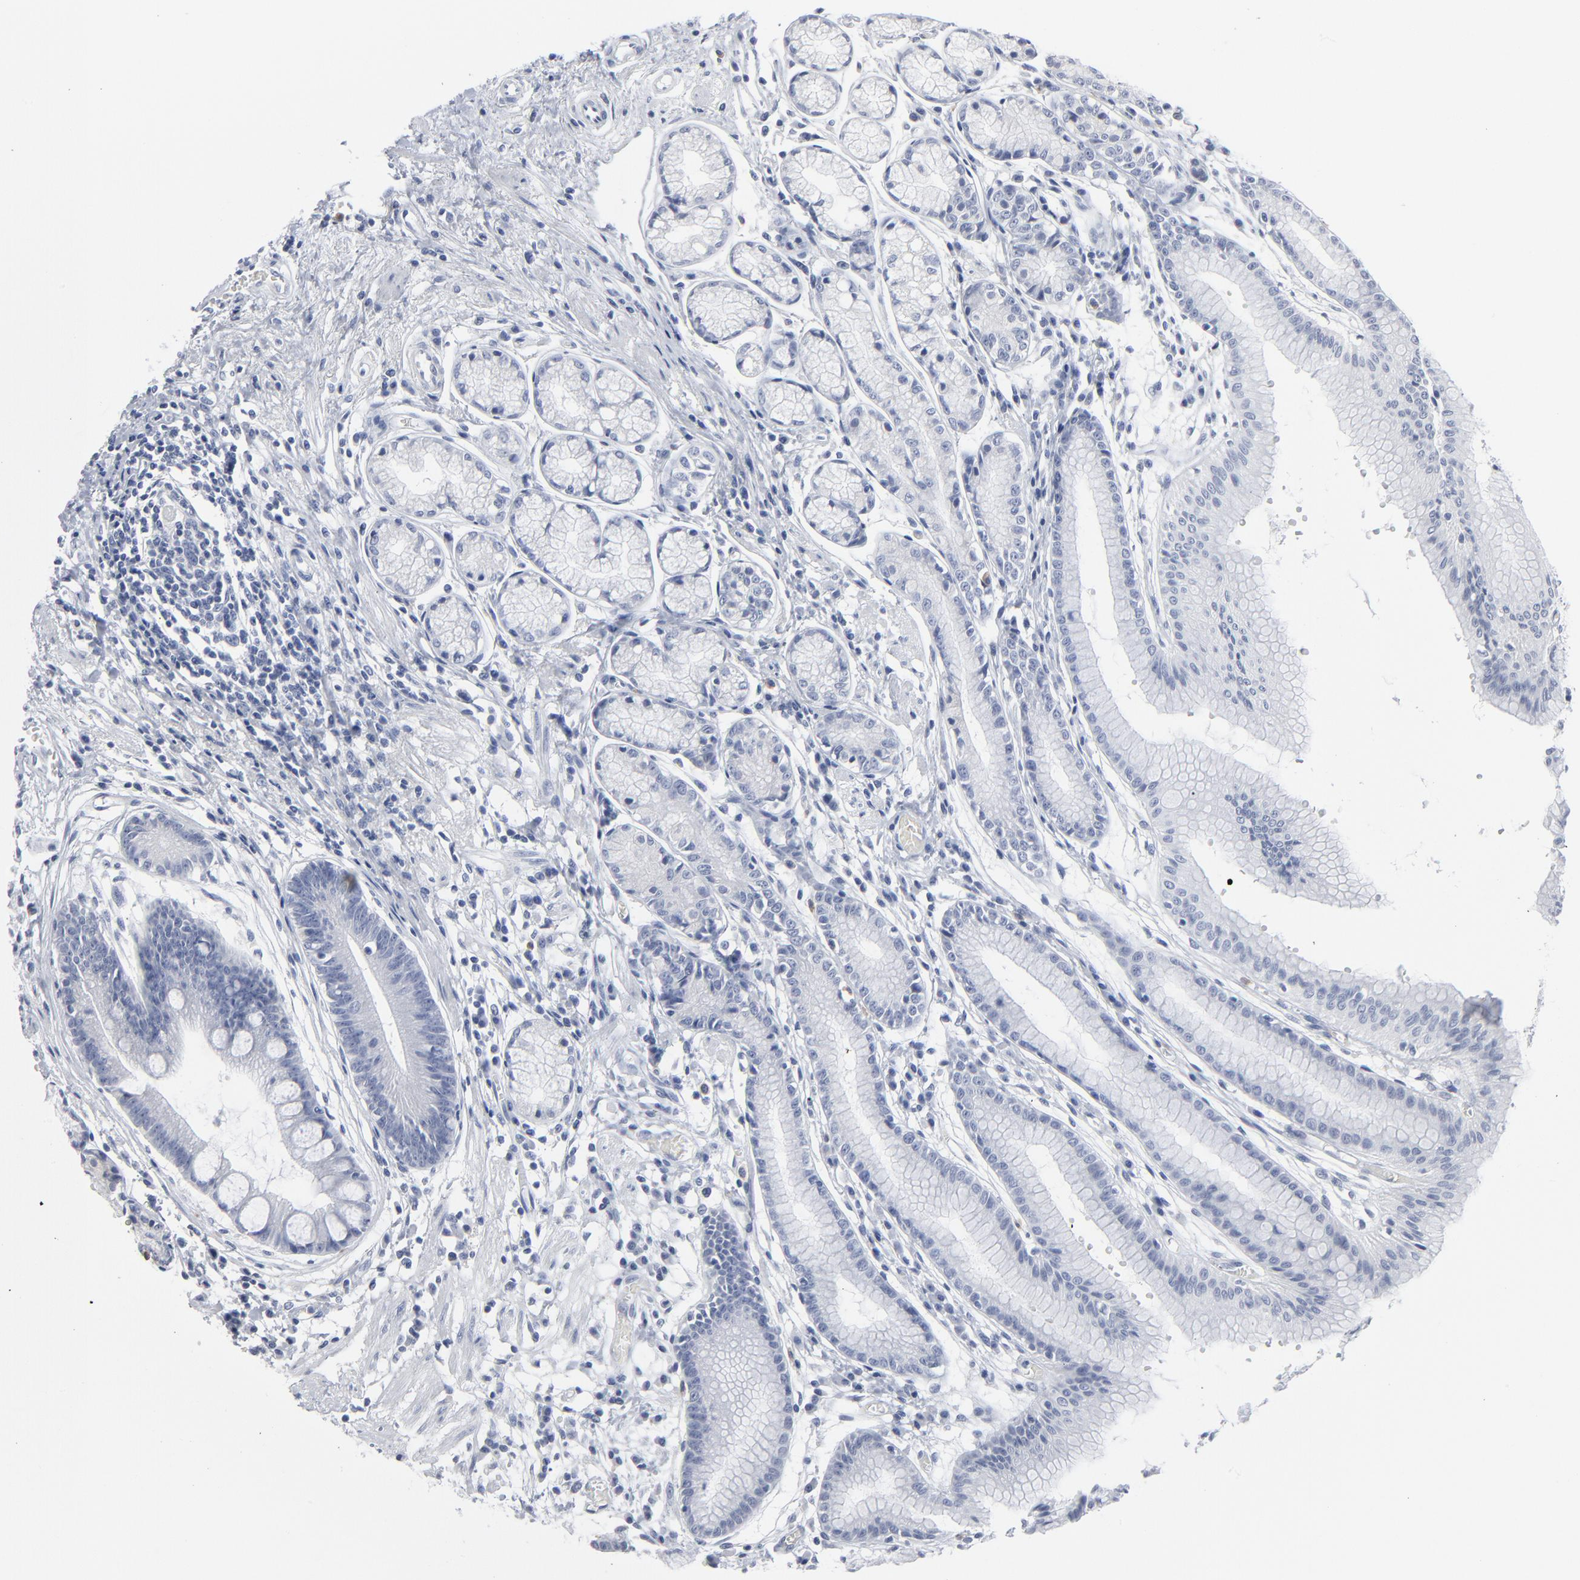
{"staining": {"intensity": "negative", "quantity": "none", "location": "none"}, "tissue": "stomach", "cell_type": "Glandular cells", "image_type": "normal", "snomed": [{"axis": "morphology", "description": "Normal tissue, NOS"}, {"axis": "morphology", "description": "Inflammation, NOS"}, {"axis": "topography", "description": "Stomach, lower"}], "caption": "The IHC histopathology image has no significant expression in glandular cells of stomach. (DAB (3,3'-diaminobenzidine) immunohistochemistry with hematoxylin counter stain).", "gene": "PAGE1", "patient": {"sex": "male", "age": 59}}